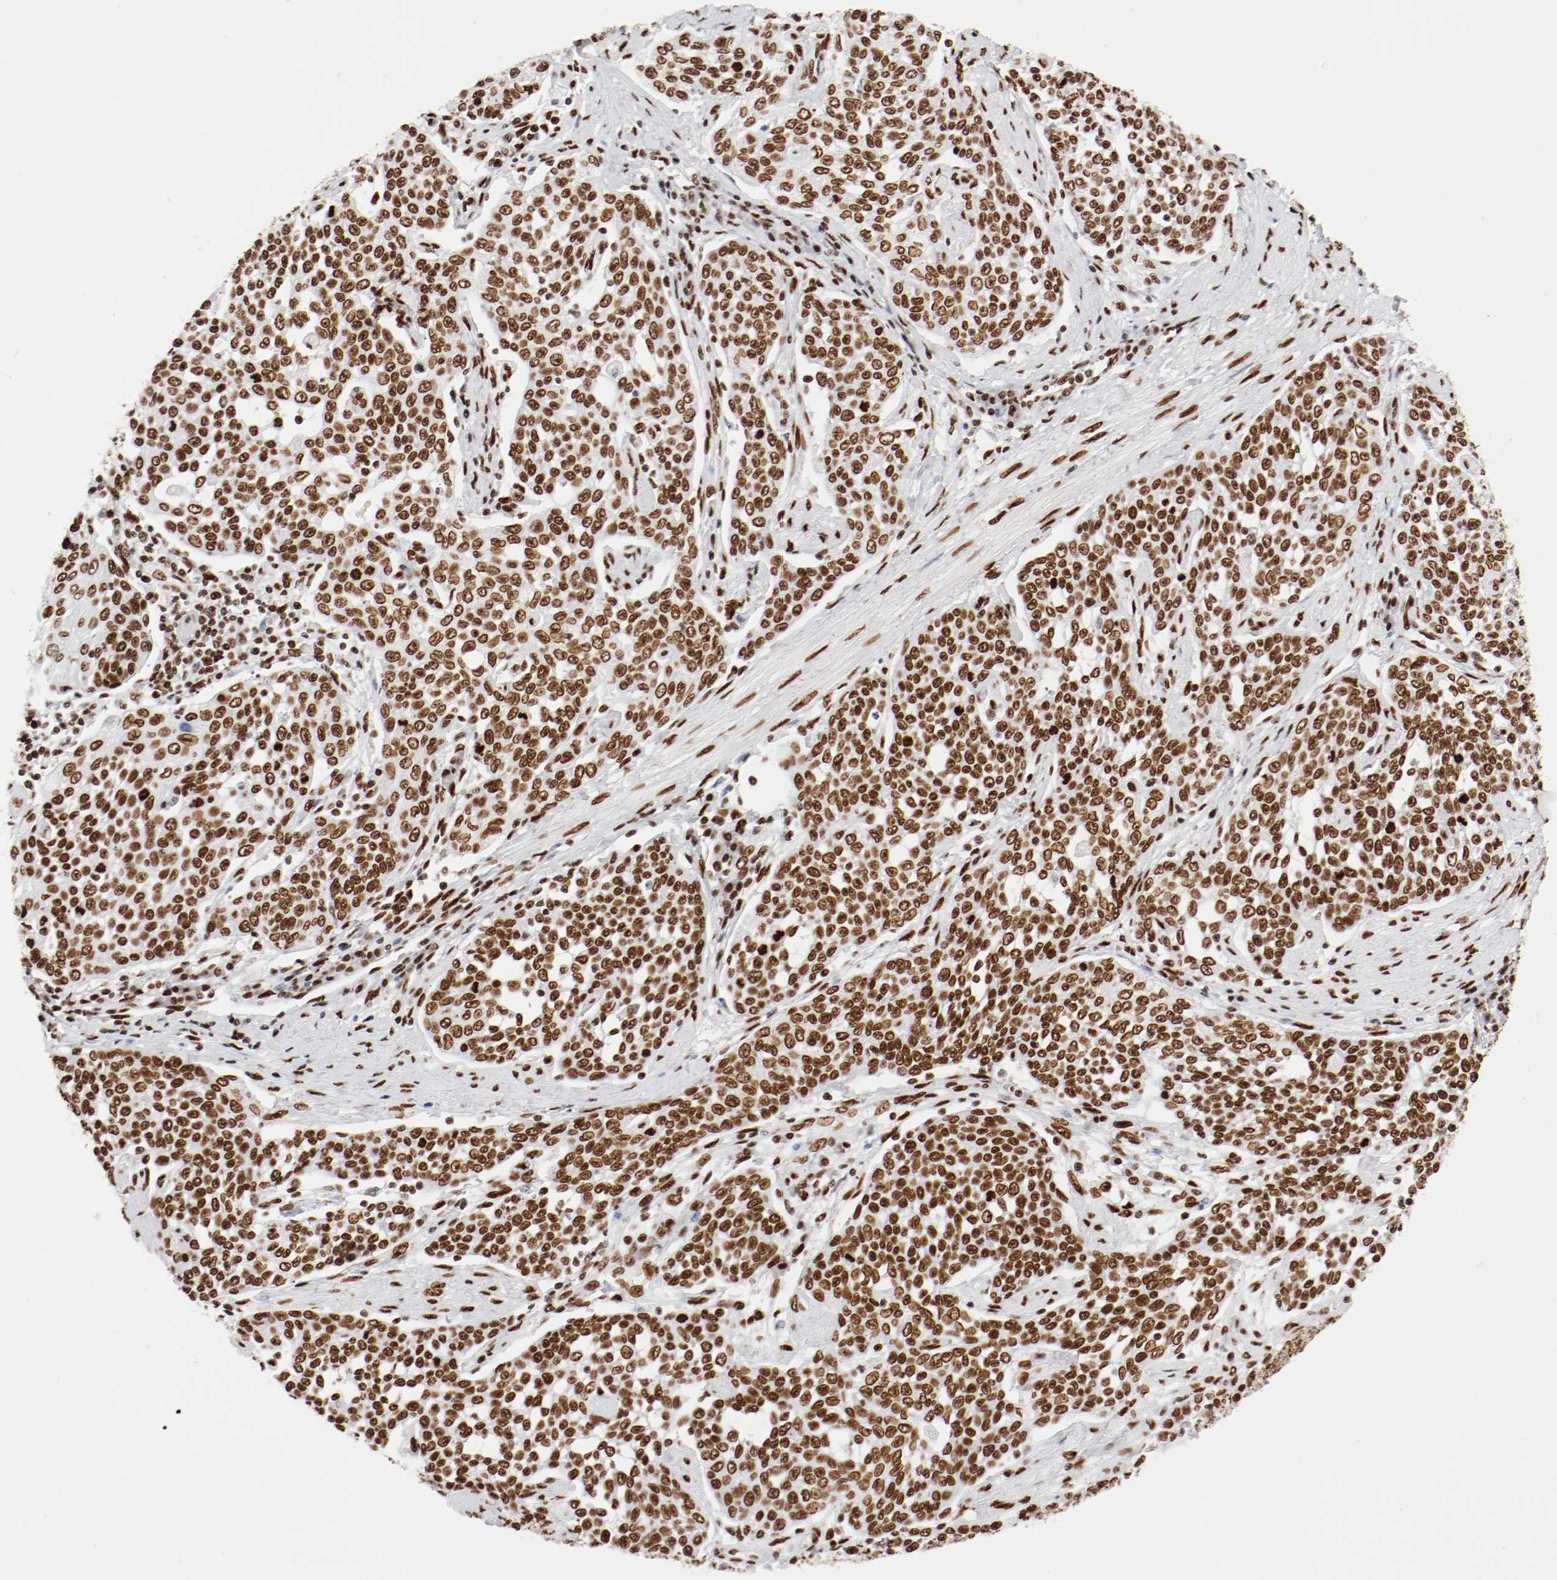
{"staining": {"intensity": "strong", "quantity": ">75%", "location": "nuclear"}, "tissue": "cervical cancer", "cell_type": "Tumor cells", "image_type": "cancer", "snomed": [{"axis": "morphology", "description": "Squamous cell carcinoma, NOS"}, {"axis": "topography", "description": "Cervix"}], "caption": "Protein expression analysis of human cervical cancer (squamous cell carcinoma) reveals strong nuclear staining in about >75% of tumor cells. (DAB = brown stain, brightfield microscopy at high magnification).", "gene": "CTBP1", "patient": {"sex": "female", "age": 34}}